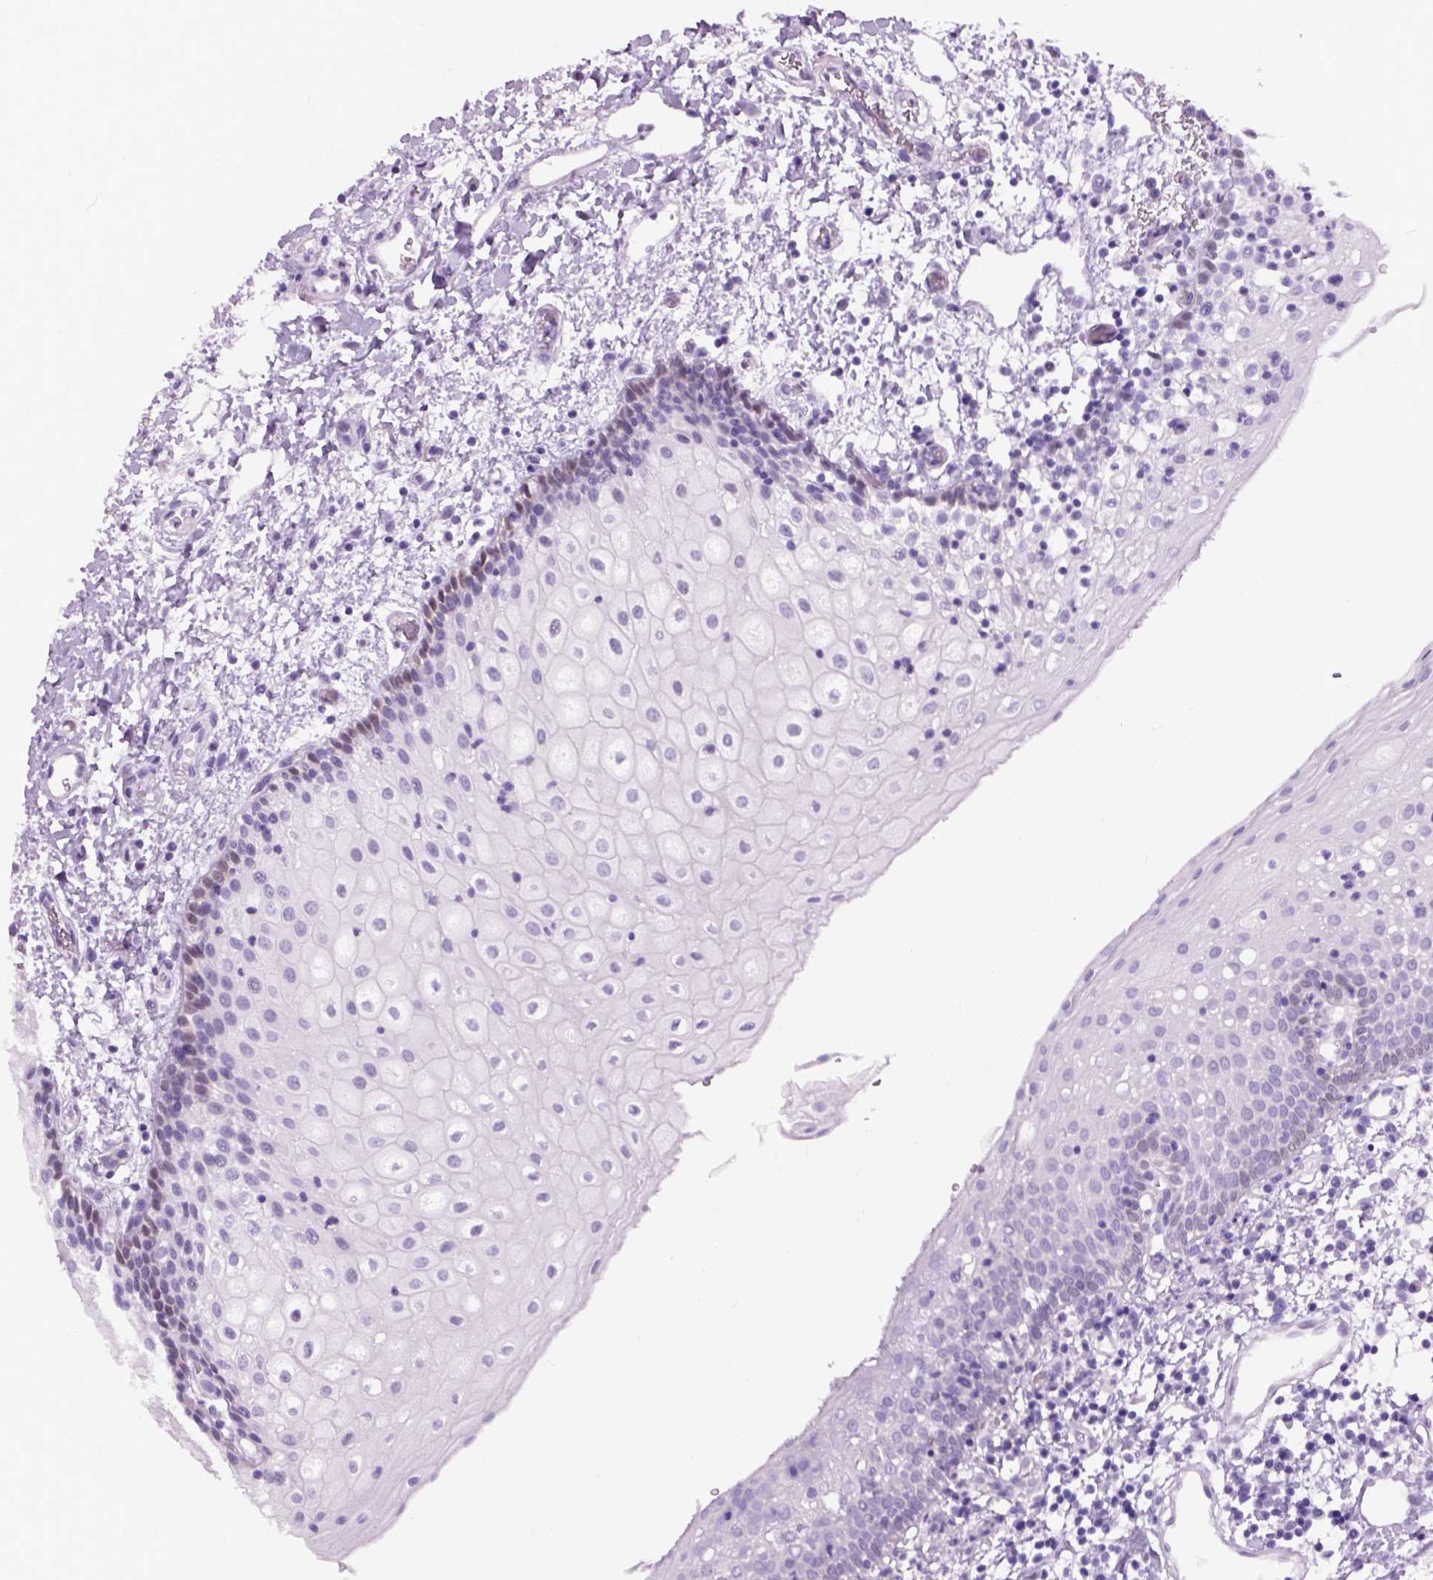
{"staining": {"intensity": "negative", "quantity": "none", "location": "none"}, "tissue": "oral mucosa", "cell_type": "Squamous epithelial cells", "image_type": "normal", "snomed": [{"axis": "morphology", "description": "Normal tissue, NOS"}, {"axis": "topography", "description": "Oral tissue"}], "caption": "Immunohistochemistry of normal oral mucosa displays no expression in squamous epithelial cells.", "gene": "AXDND1", "patient": {"sex": "female", "age": 43}}